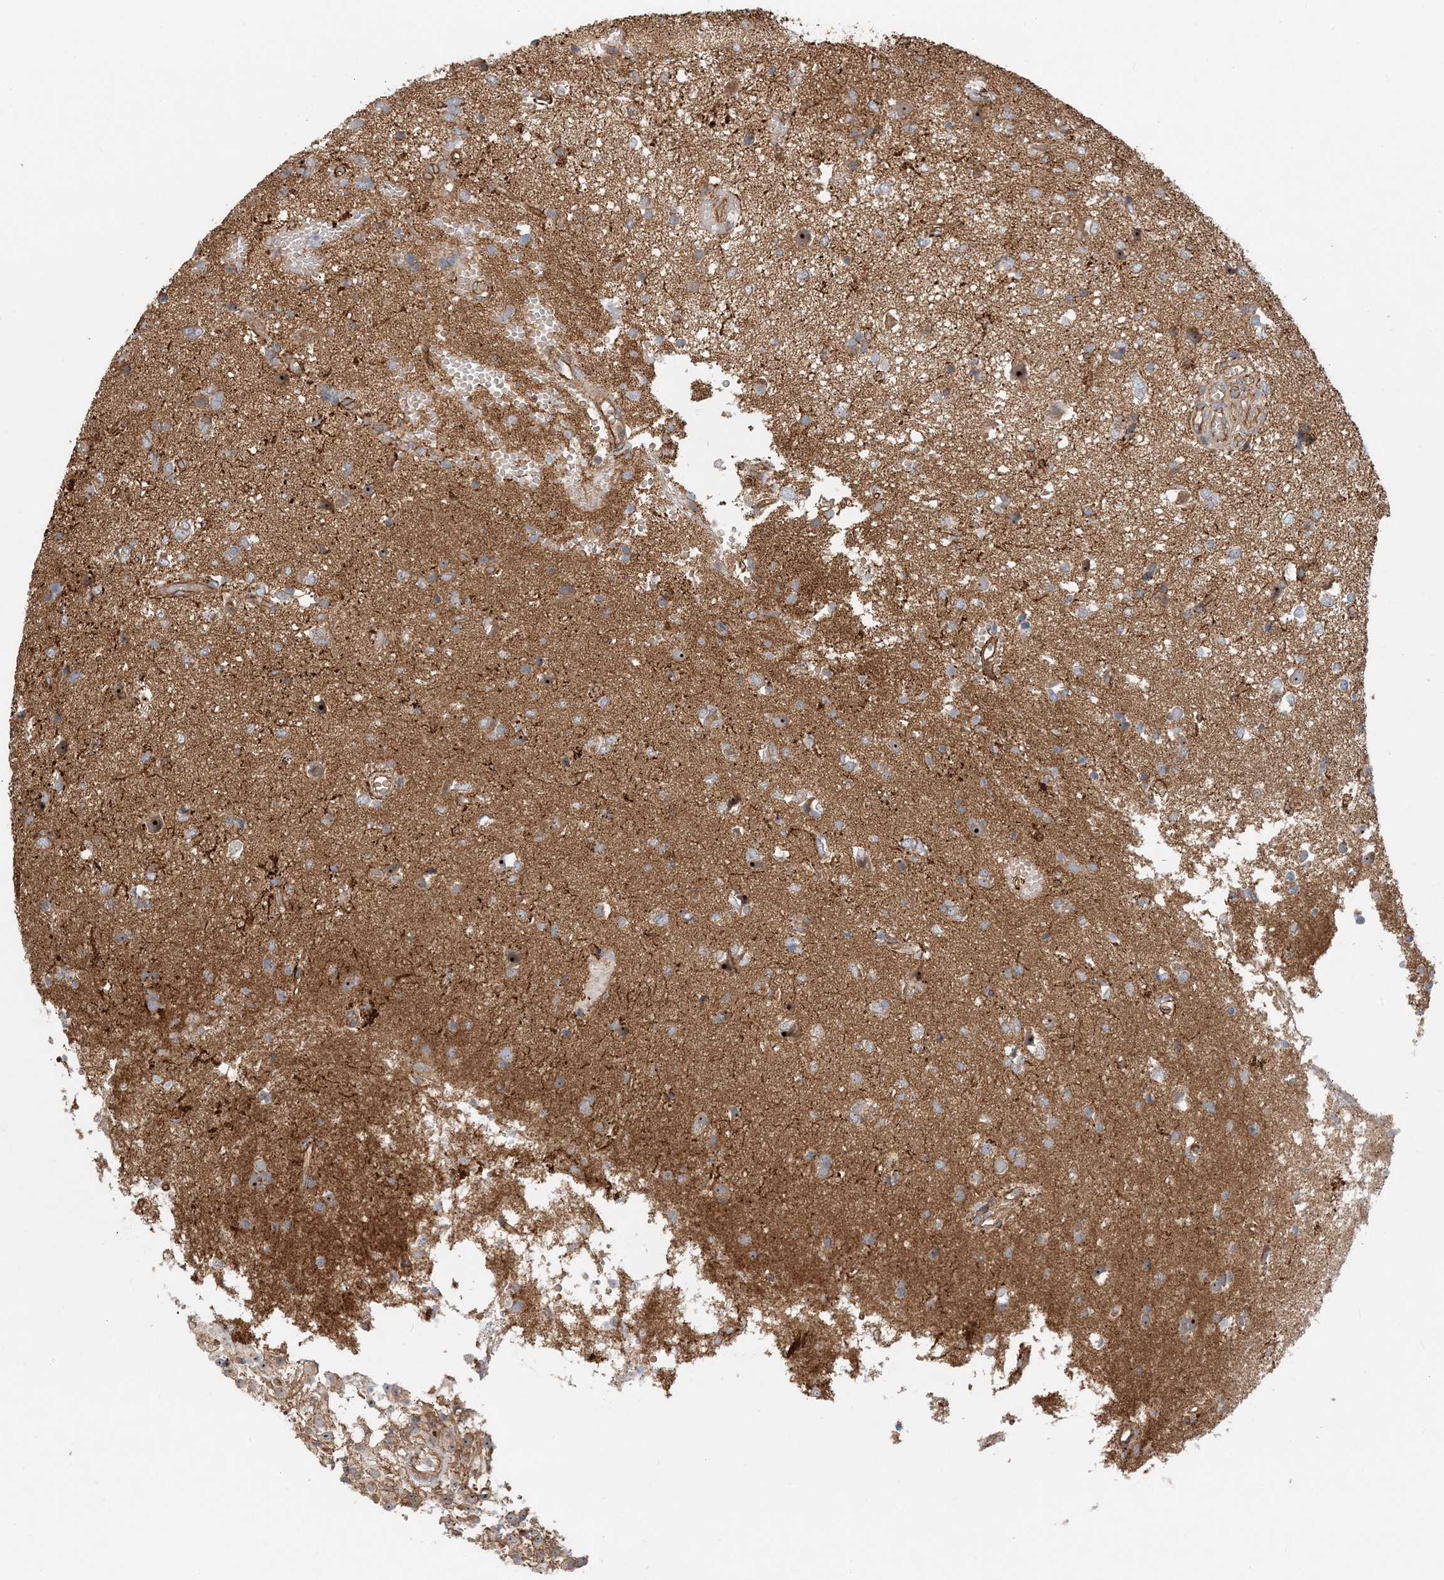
{"staining": {"intensity": "weak", "quantity": "<25%", "location": "cytoplasmic/membranous"}, "tissue": "glioma", "cell_type": "Tumor cells", "image_type": "cancer", "snomed": [{"axis": "morphology", "description": "Glioma, malignant, High grade"}, {"axis": "topography", "description": "Brain"}], "caption": "Immunohistochemistry (IHC) of human high-grade glioma (malignant) shows no expression in tumor cells.", "gene": "MYL5", "patient": {"sex": "female", "age": 59}}